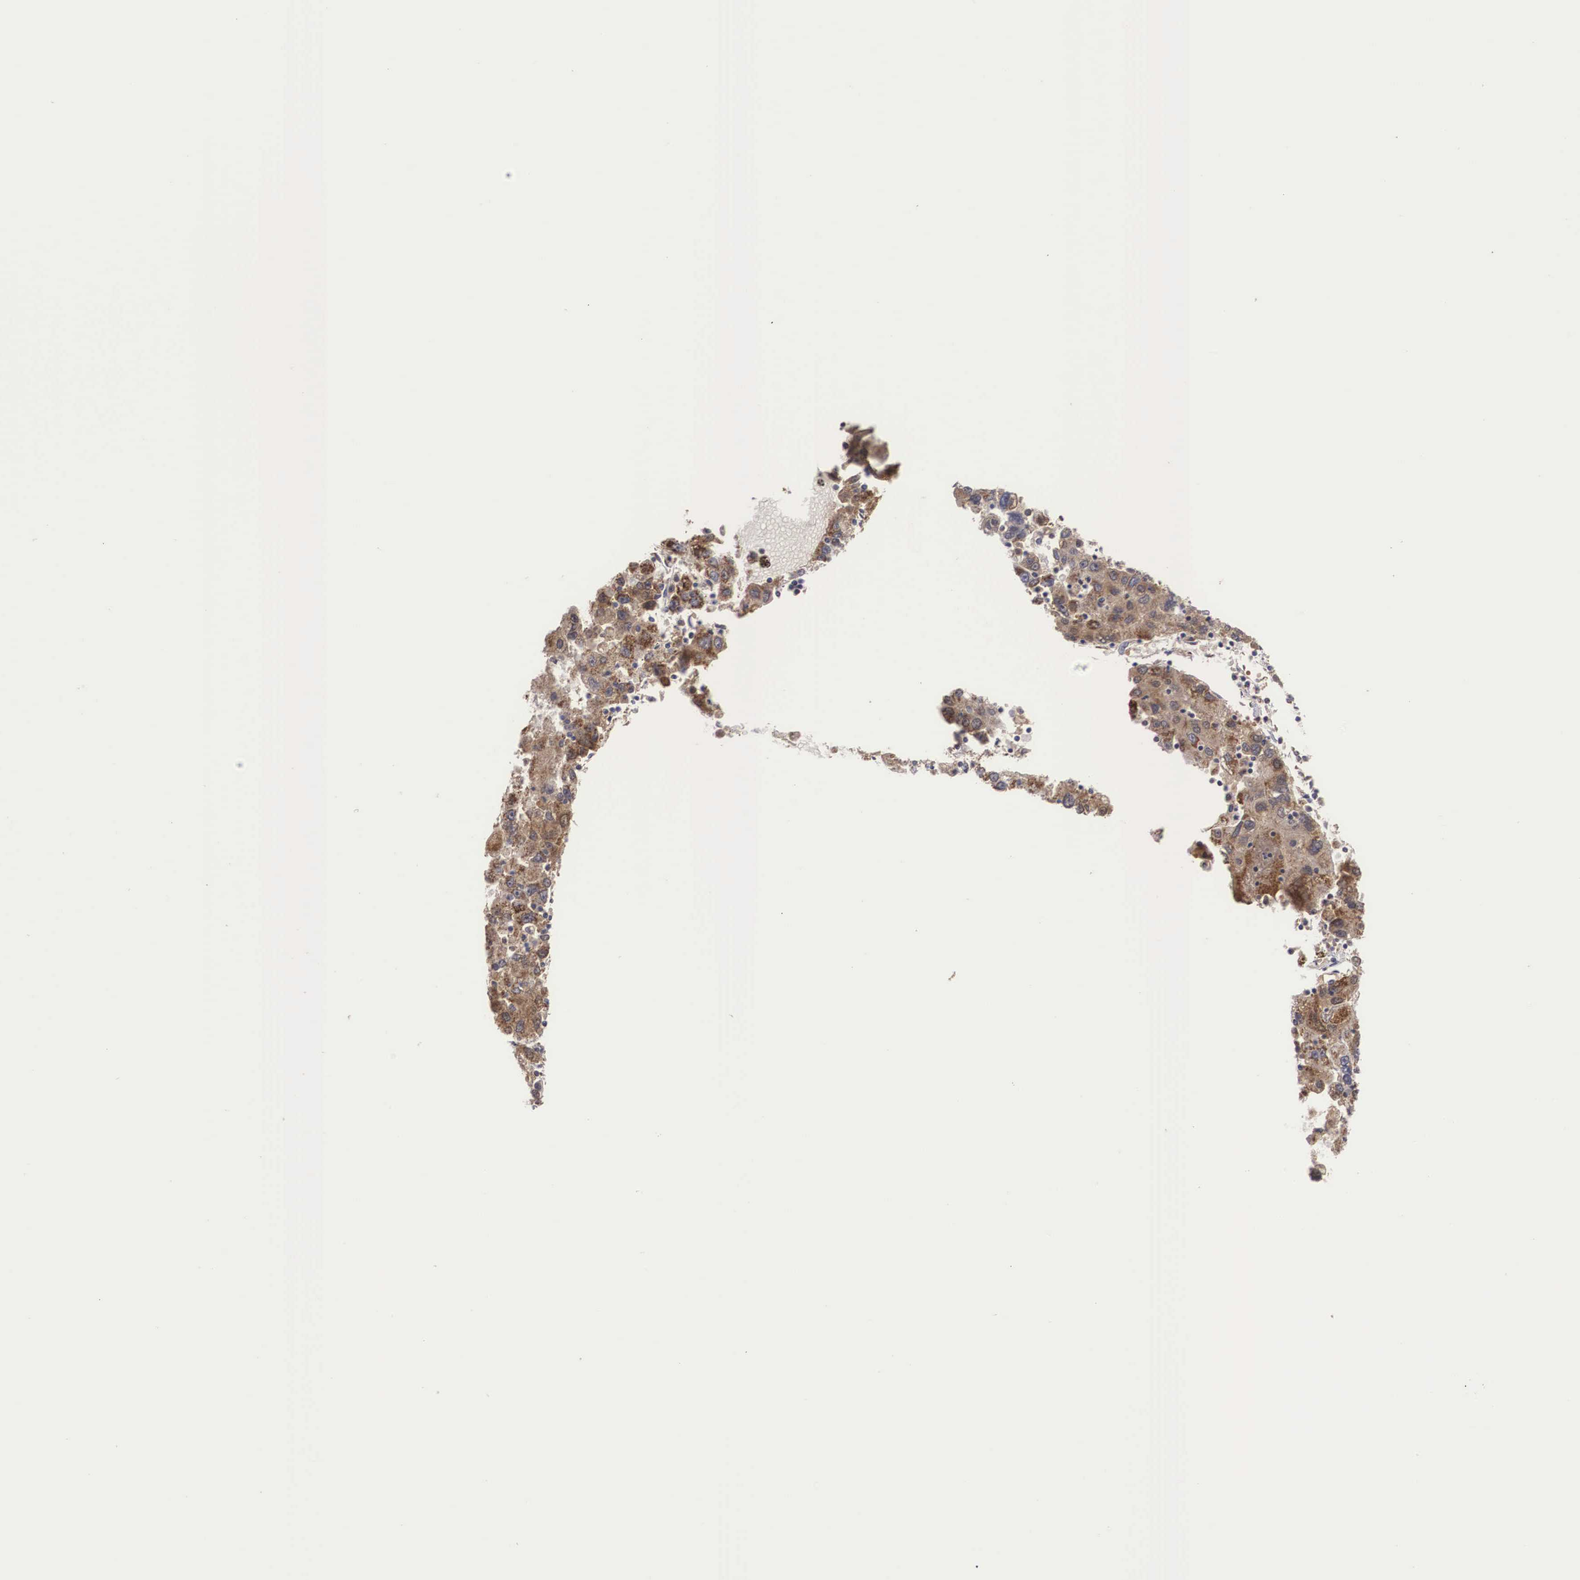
{"staining": {"intensity": "strong", "quantity": ">75%", "location": "cytoplasmic/membranous"}, "tissue": "liver cancer", "cell_type": "Tumor cells", "image_type": "cancer", "snomed": [{"axis": "morphology", "description": "Carcinoma, Hepatocellular, NOS"}, {"axis": "topography", "description": "Liver"}], "caption": "An image showing strong cytoplasmic/membranous staining in approximately >75% of tumor cells in liver cancer (hepatocellular carcinoma), as visualized by brown immunohistochemical staining.", "gene": "XPNPEP3", "patient": {"sex": "male", "age": 49}}